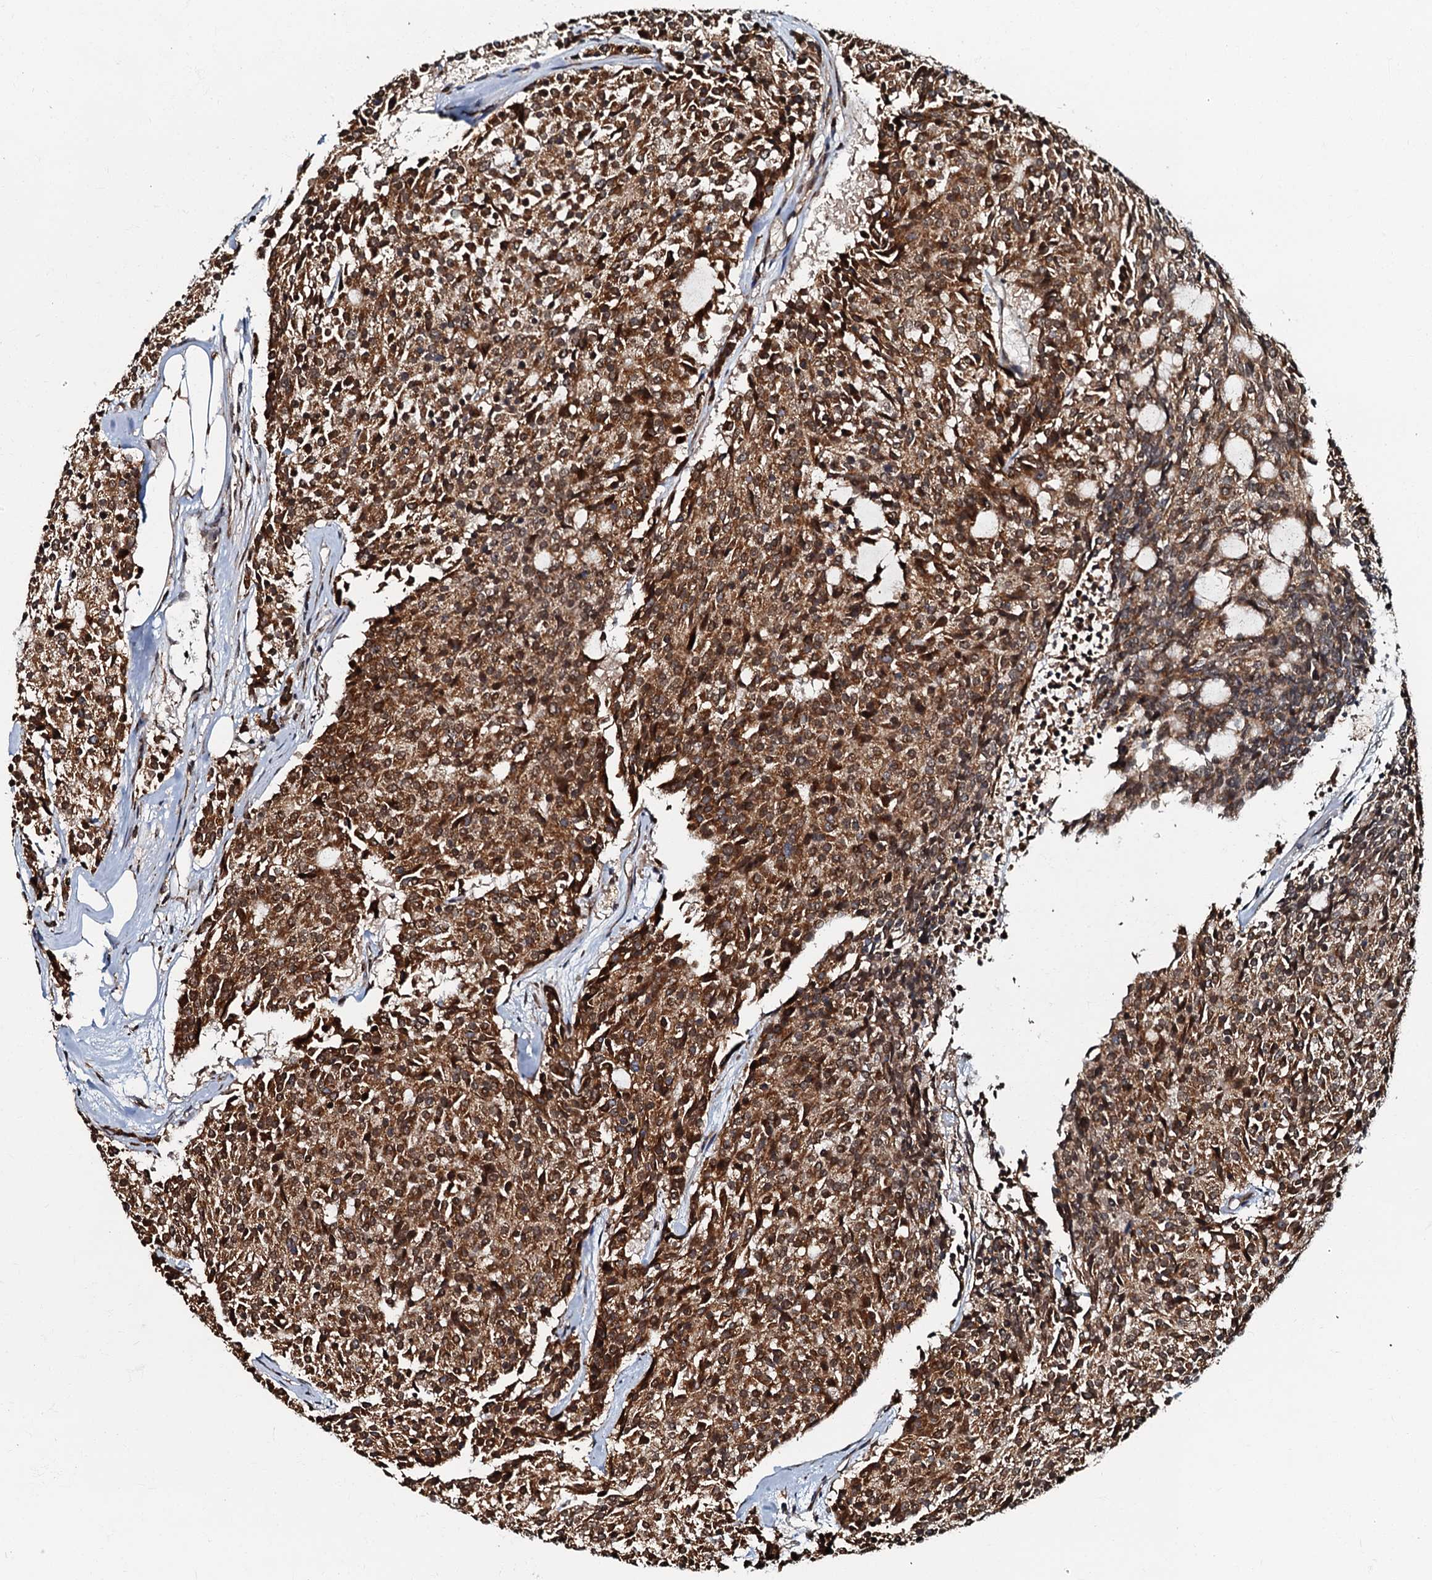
{"staining": {"intensity": "strong", "quantity": ">75%", "location": "cytoplasmic/membranous"}, "tissue": "carcinoid", "cell_type": "Tumor cells", "image_type": "cancer", "snomed": [{"axis": "morphology", "description": "Carcinoid, malignant, NOS"}, {"axis": "topography", "description": "Pancreas"}], "caption": "Carcinoid stained with DAB (3,3'-diaminobenzidine) IHC exhibits high levels of strong cytoplasmic/membranous expression in approximately >75% of tumor cells. Nuclei are stained in blue.", "gene": "C18orf32", "patient": {"sex": "female", "age": 54}}